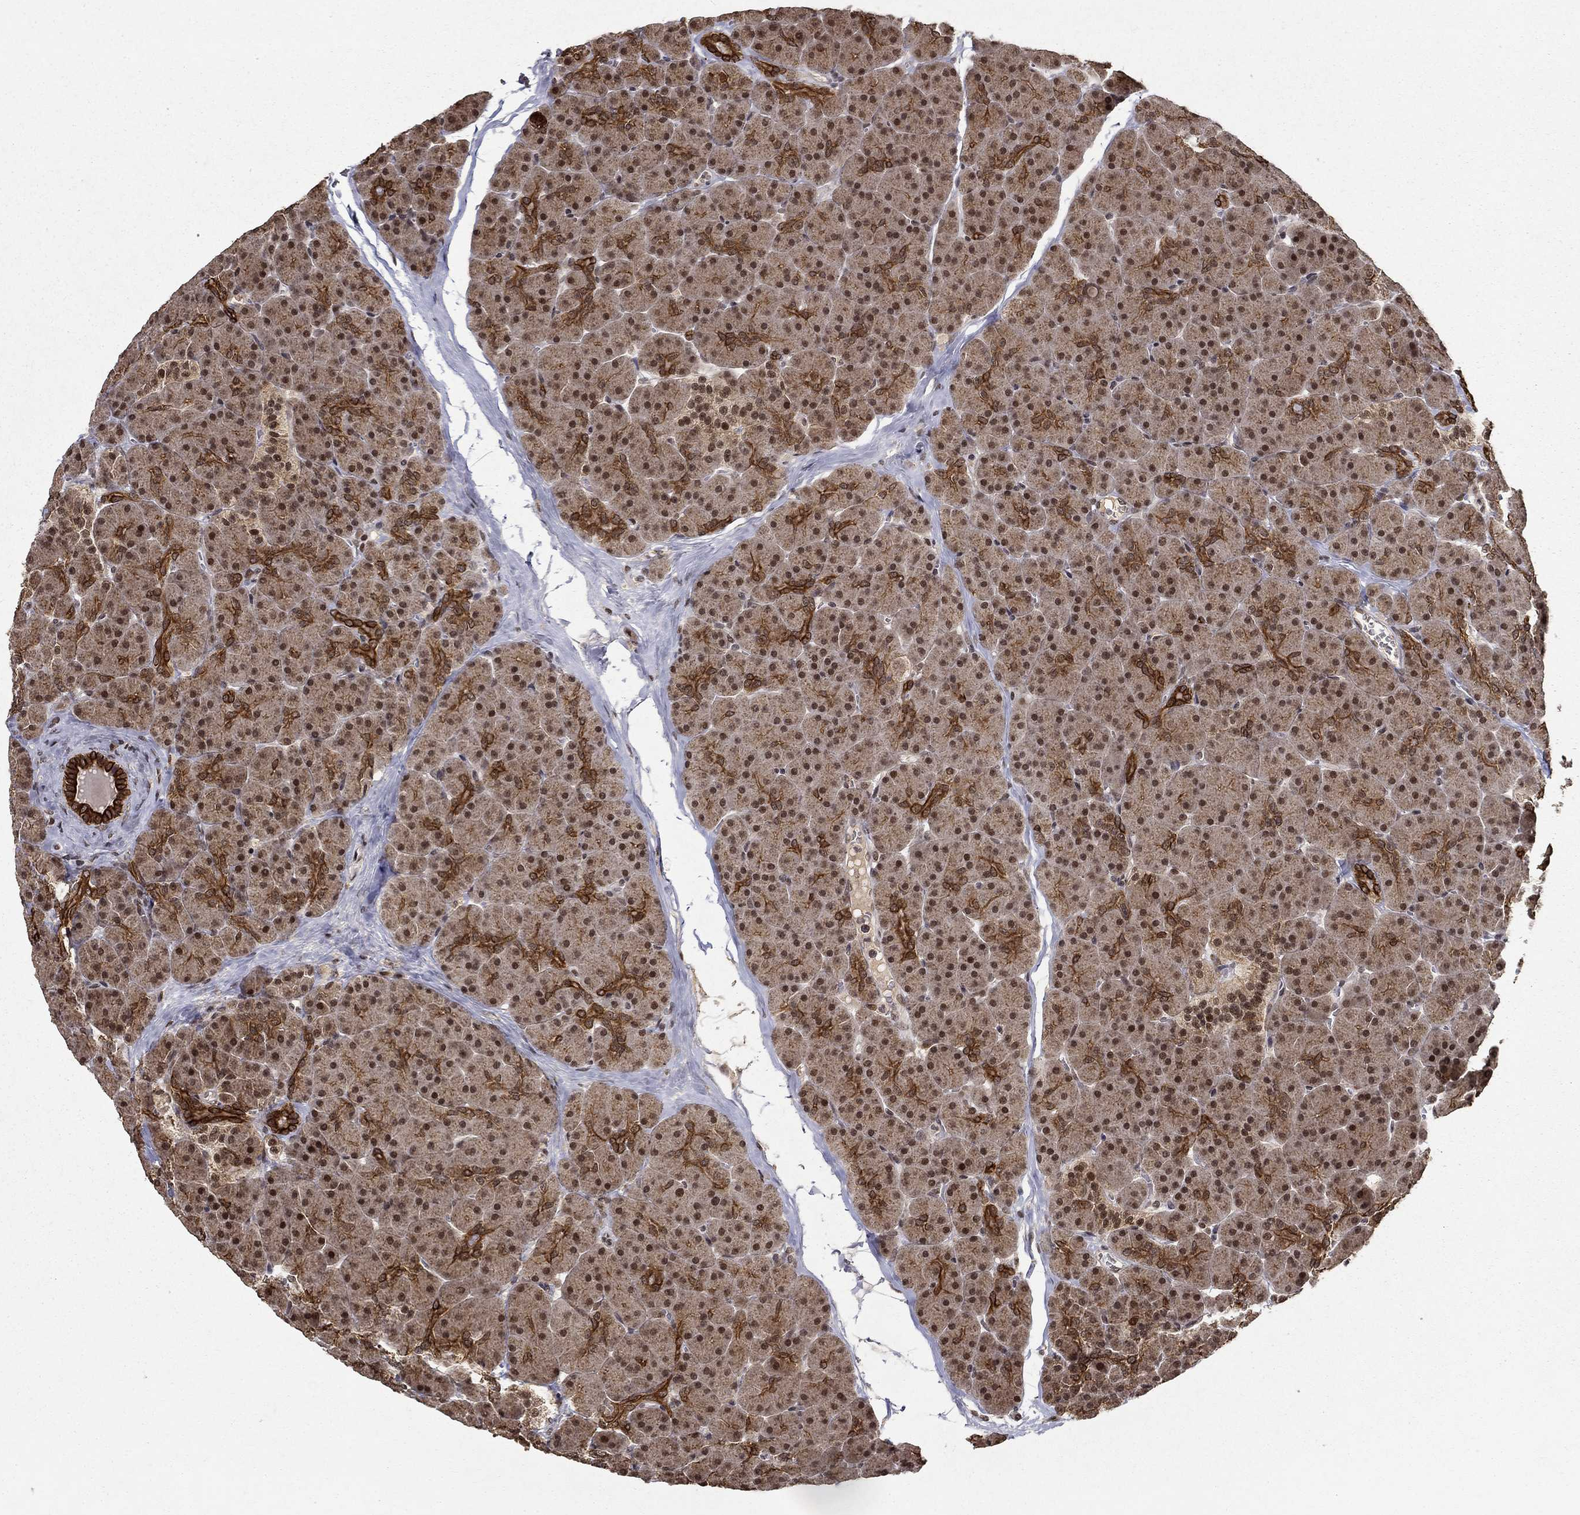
{"staining": {"intensity": "strong", "quantity": "<25%", "location": "cytoplasmic/membranous"}, "tissue": "pancreas", "cell_type": "Exocrine glandular cells", "image_type": "normal", "snomed": [{"axis": "morphology", "description": "Normal tissue, NOS"}, {"axis": "topography", "description": "Pancreas"}], "caption": "This image exhibits IHC staining of unremarkable human pancreas, with medium strong cytoplasmic/membranous expression in approximately <25% of exocrine glandular cells.", "gene": "CDCA7L", "patient": {"sex": "female", "age": 44}}